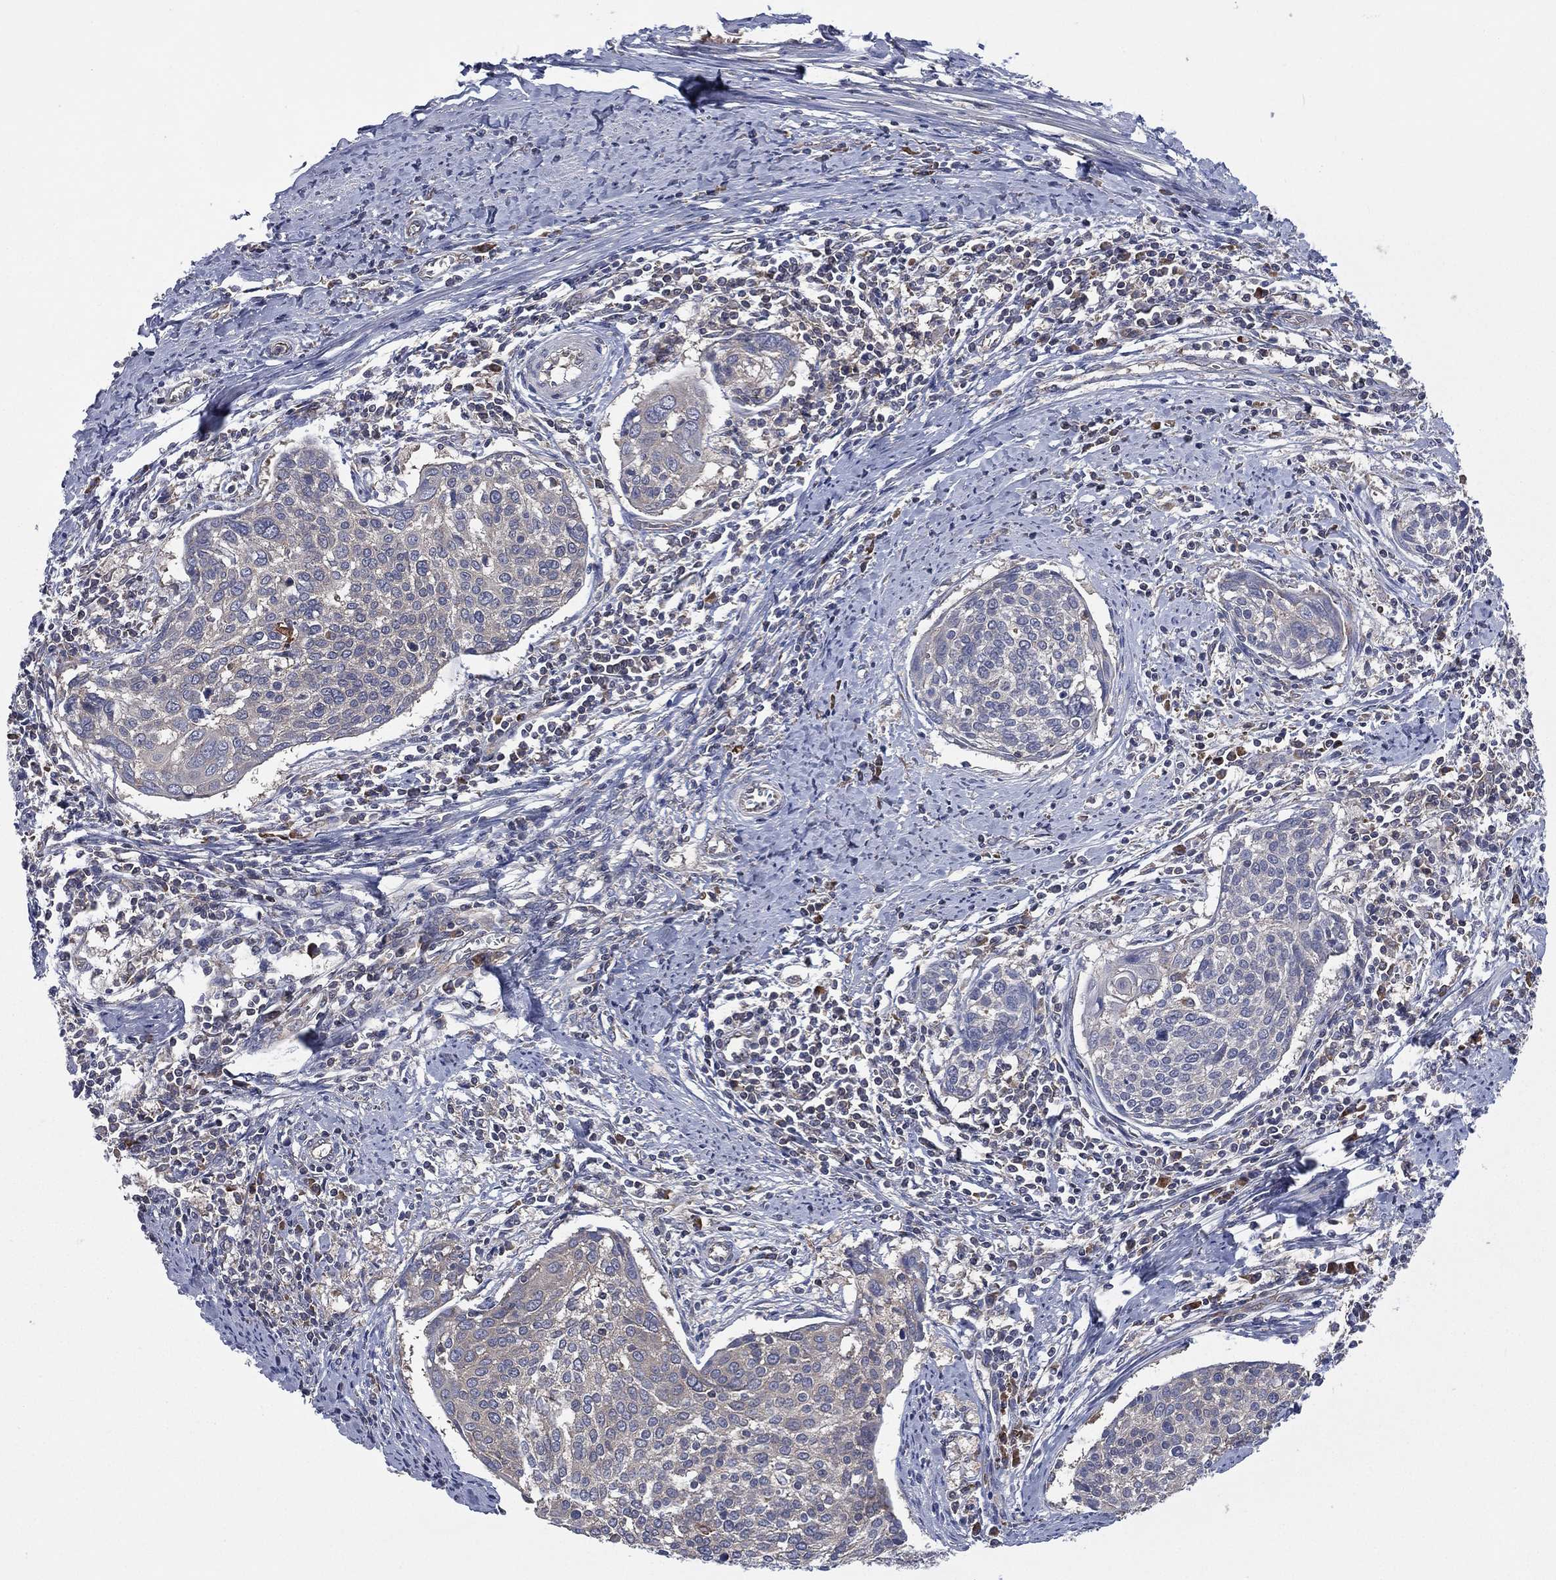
{"staining": {"intensity": "negative", "quantity": "none", "location": "none"}, "tissue": "cervical cancer", "cell_type": "Tumor cells", "image_type": "cancer", "snomed": [{"axis": "morphology", "description": "Squamous cell carcinoma, NOS"}, {"axis": "topography", "description": "Cervix"}], "caption": "Photomicrograph shows no significant protein expression in tumor cells of squamous cell carcinoma (cervical).", "gene": "C2orf76", "patient": {"sex": "female", "age": 39}}